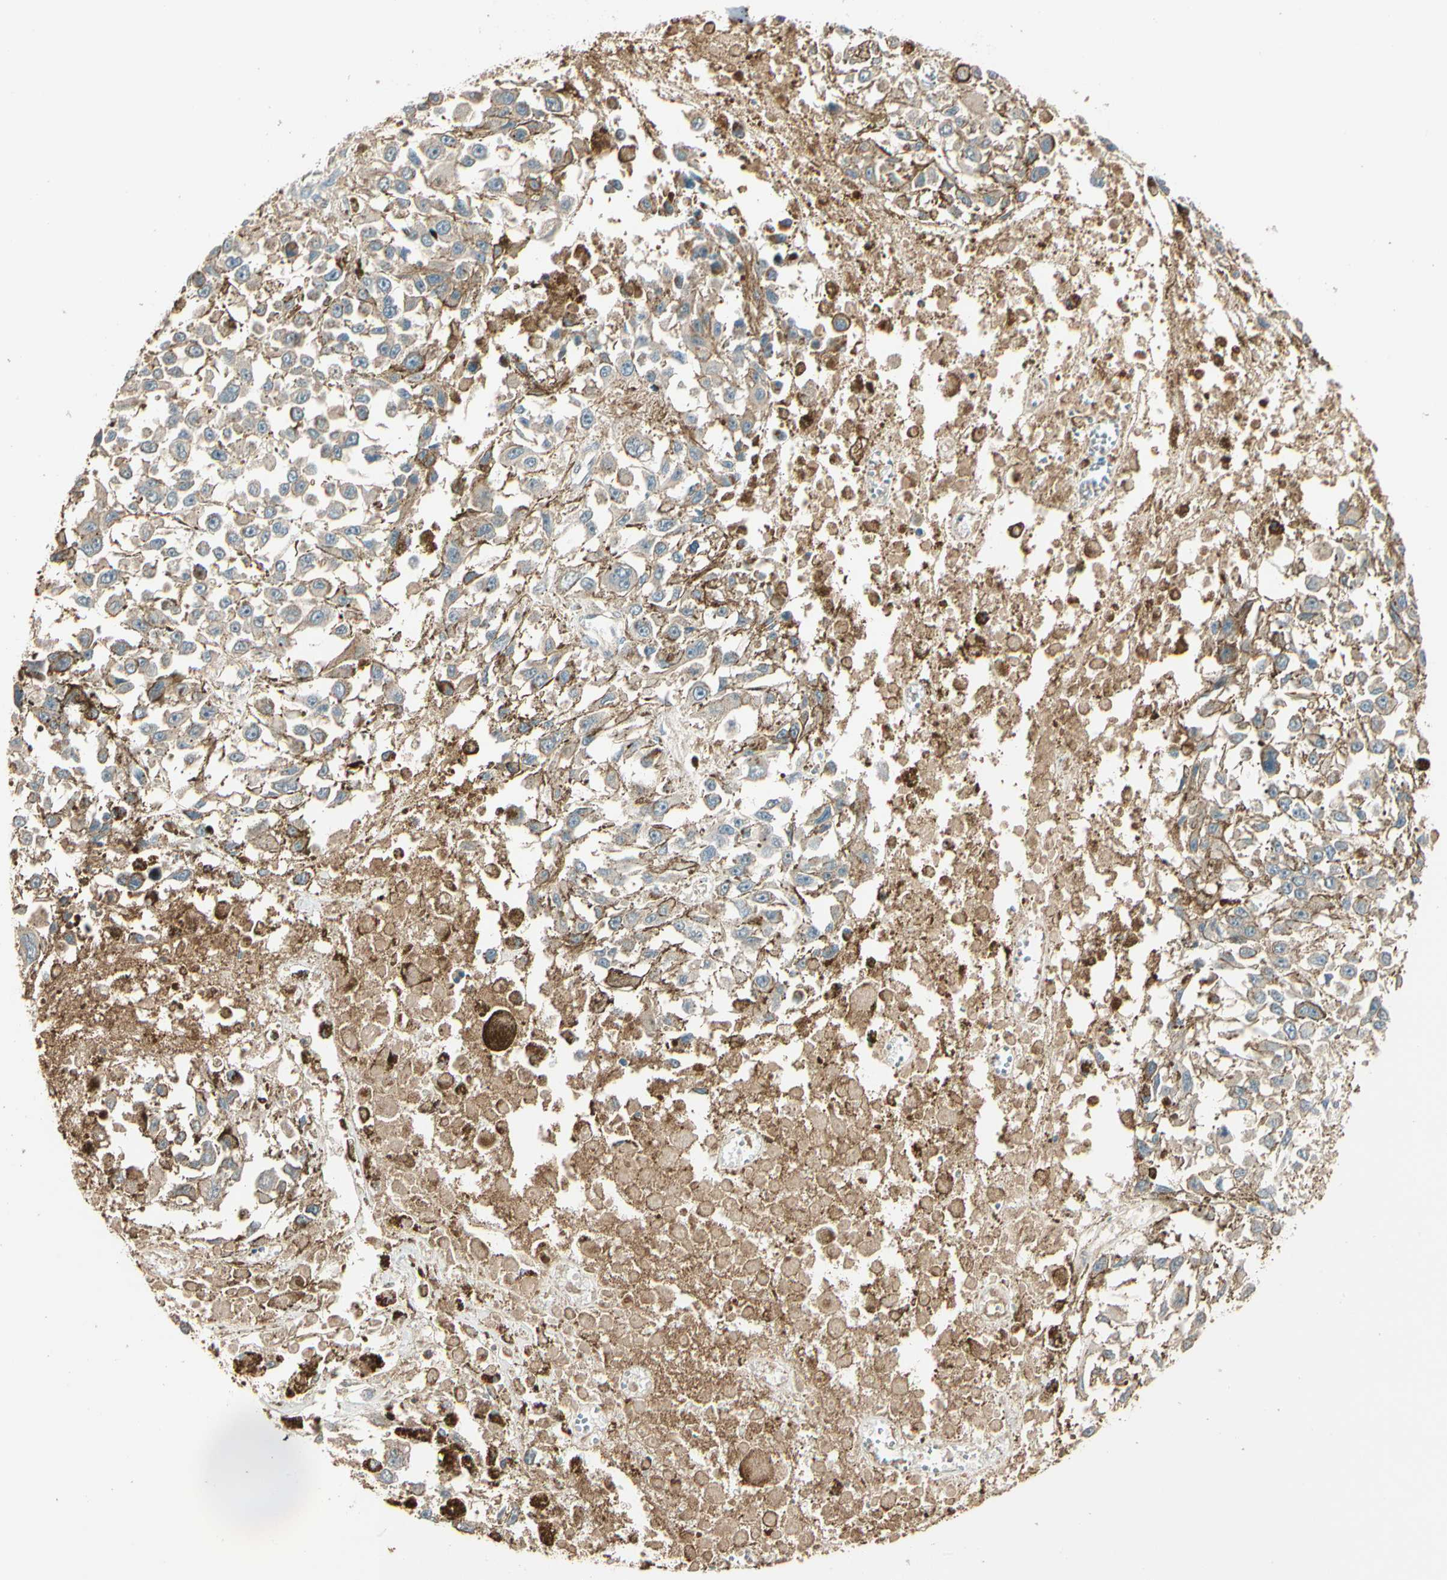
{"staining": {"intensity": "moderate", "quantity": ">75%", "location": "cytoplasmic/membranous"}, "tissue": "melanoma", "cell_type": "Tumor cells", "image_type": "cancer", "snomed": [{"axis": "morphology", "description": "Malignant melanoma, Metastatic site"}, {"axis": "topography", "description": "Lymph node"}], "caption": "Immunohistochemical staining of malignant melanoma (metastatic site) reveals medium levels of moderate cytoplasmic/membranous expression in approximately >75% of tumor cells.", "gene": "TNFRSF21", "patient": {"sex": "male", "age": 59}}